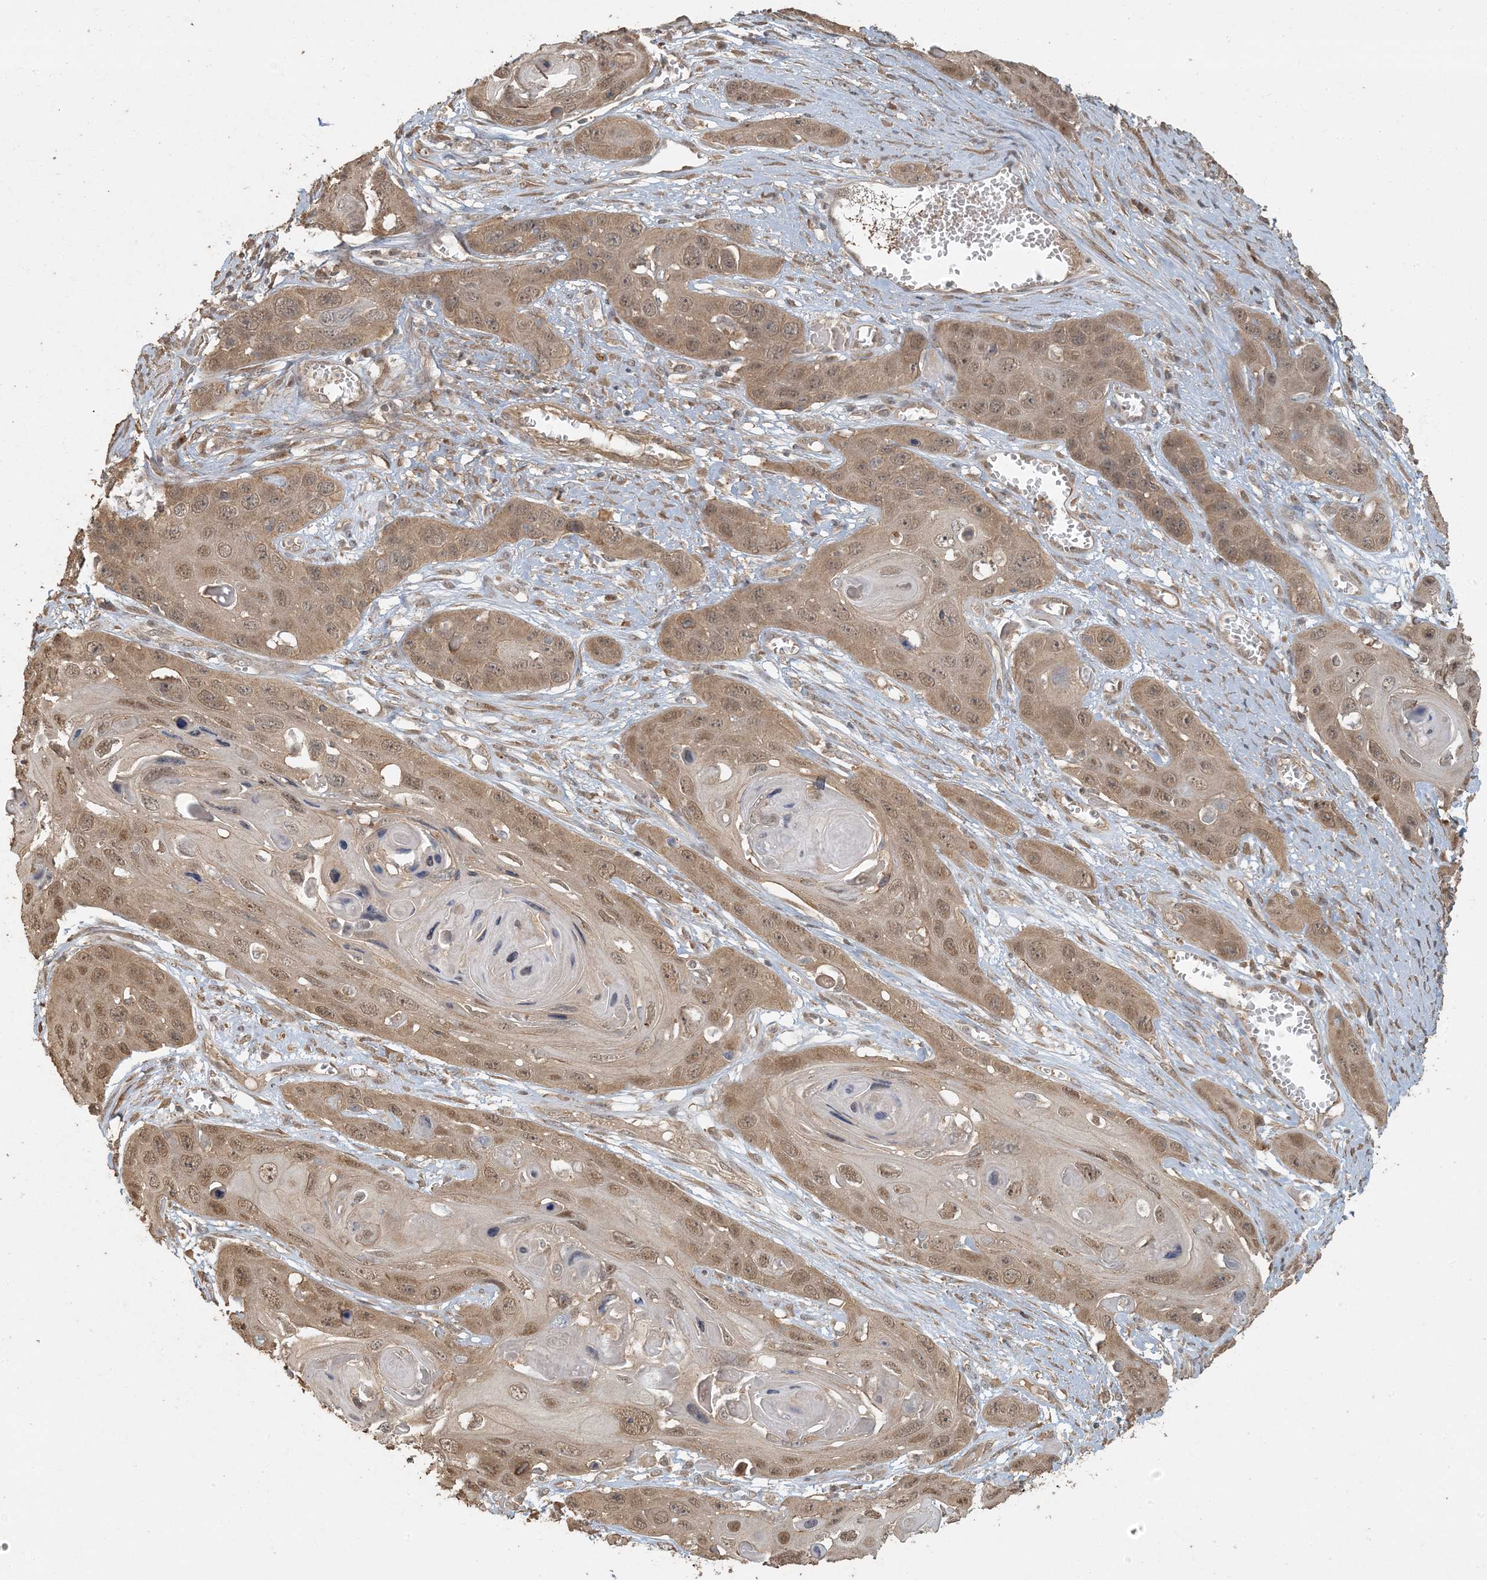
{"staining": {"intensity": "moderate", "quantity": ">75%", "location": "cytoplasmic/membranous,nuclear"}, "tissue": "skin cancer", "cell_type": "Tumor cells", "image_type": "cancer", "snomed": [{"axis": "morphology", "description": "Squamous cell carcinoma, NOS"}, {"axis": "topography", "description": "Skin"}], "caption": "Protein analysis of skin squamous cell carcinoma tissue displays moderate cytoplasmic/membranous and nuclear positivity in about >75% of tumor cells. (DAB (3,3'-diaminobenzidine) IHC, brown staining for protein, blue staining for nuclei).", "gene": "AK9", "patient": {"sex": "male", "age": 55}}